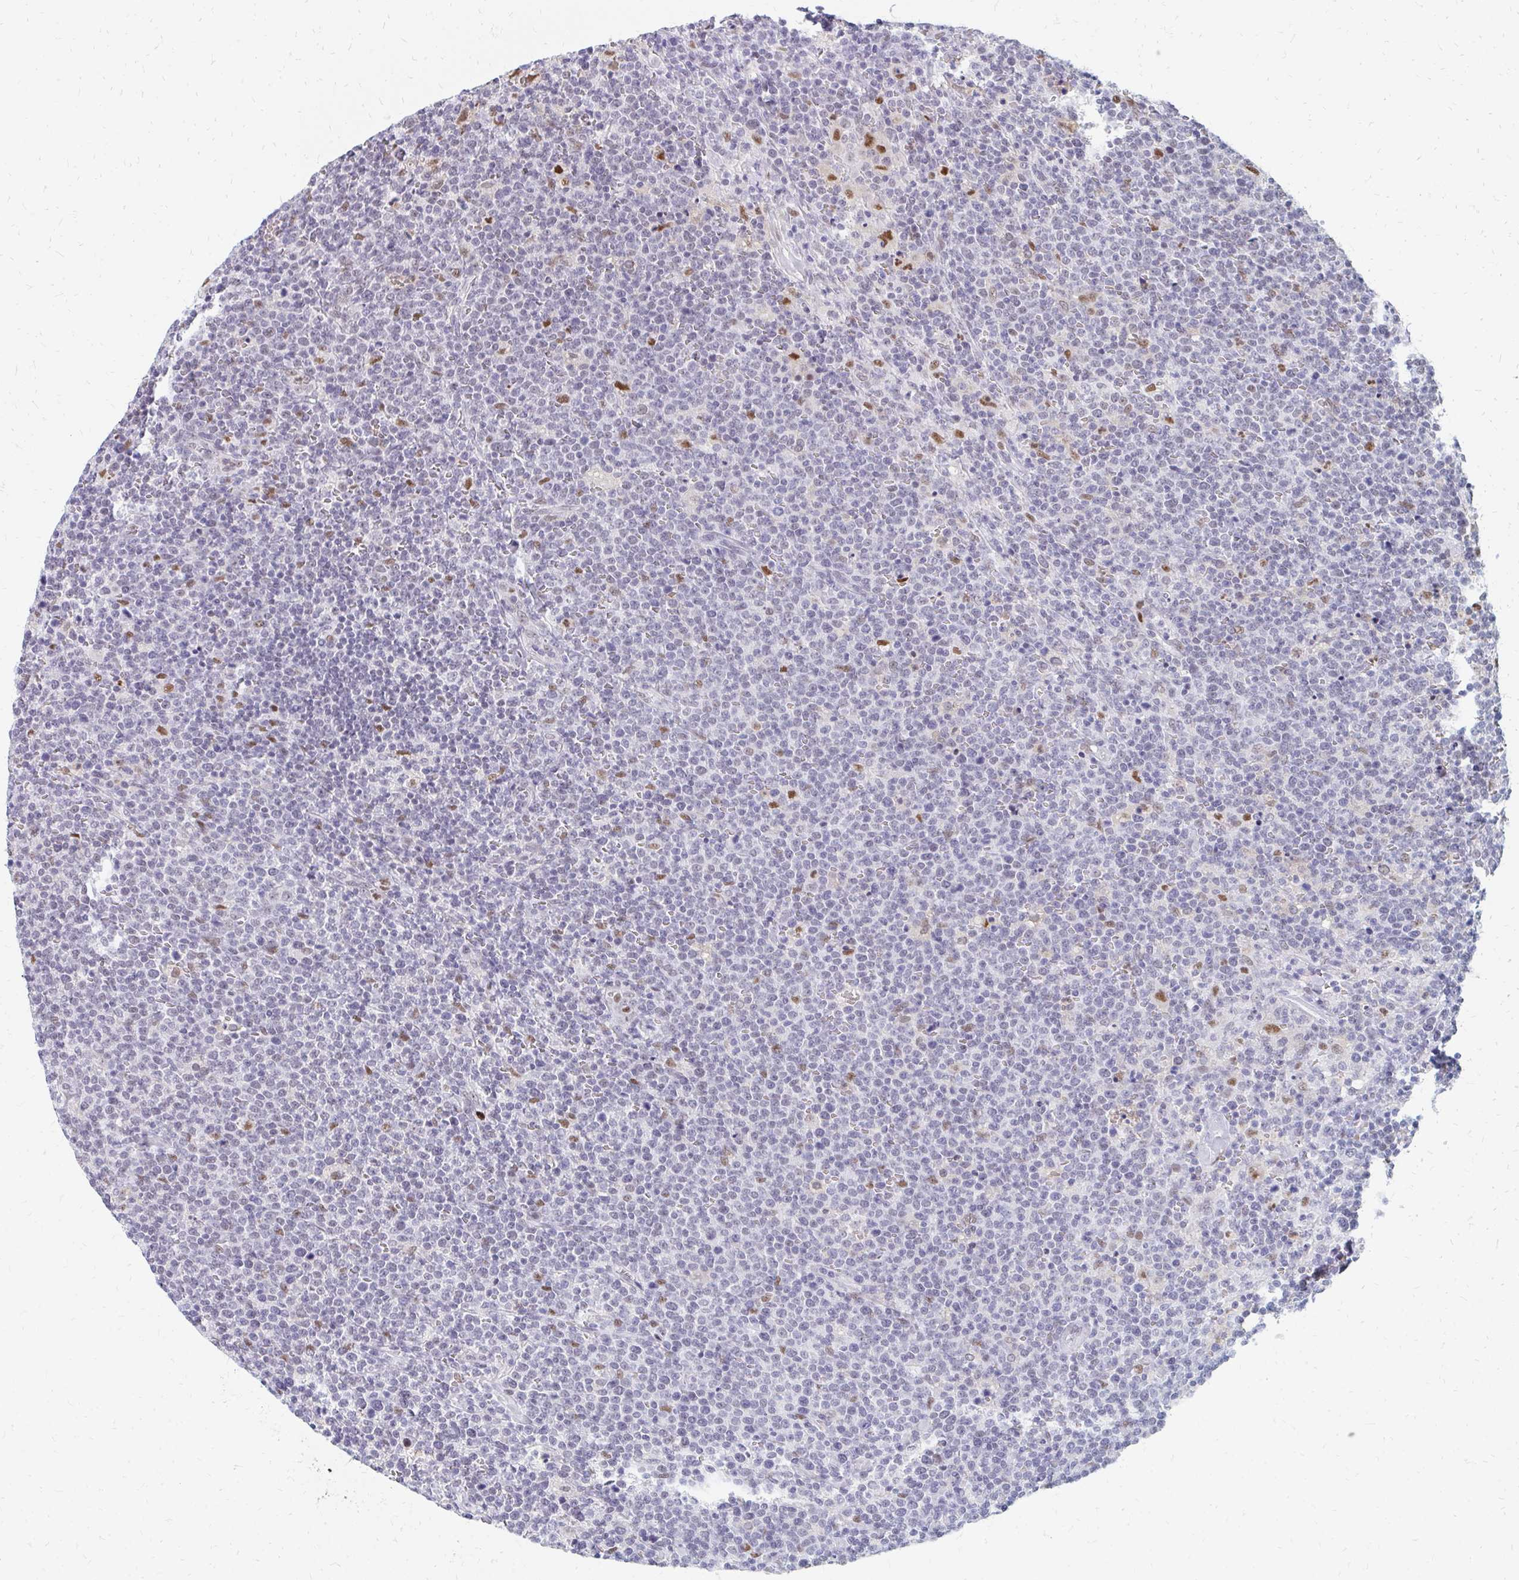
{"staining": {"intensity": "moderate", "quantity": "<25%", "location": "nuclear"}, "tissue": "lymphoma", "cell_type": "Tumor cells", "image_type": "cancer", "snomed": [{"axis": "morphology", "description": "Malignant lymphoma, non-Hodgkin's type, High grade"}, {"axis": "topography", "description": "Lymph node"}], "caption": "Immunohistochemical staining of human high-grade malignant lymphoma, non-Hodgkin's type demonstrates low levels of moderate nuclear expression in approximately <25% of tumor cells.", "gene": "PLK3", "patient": {"sex": "male", "age": 61}}